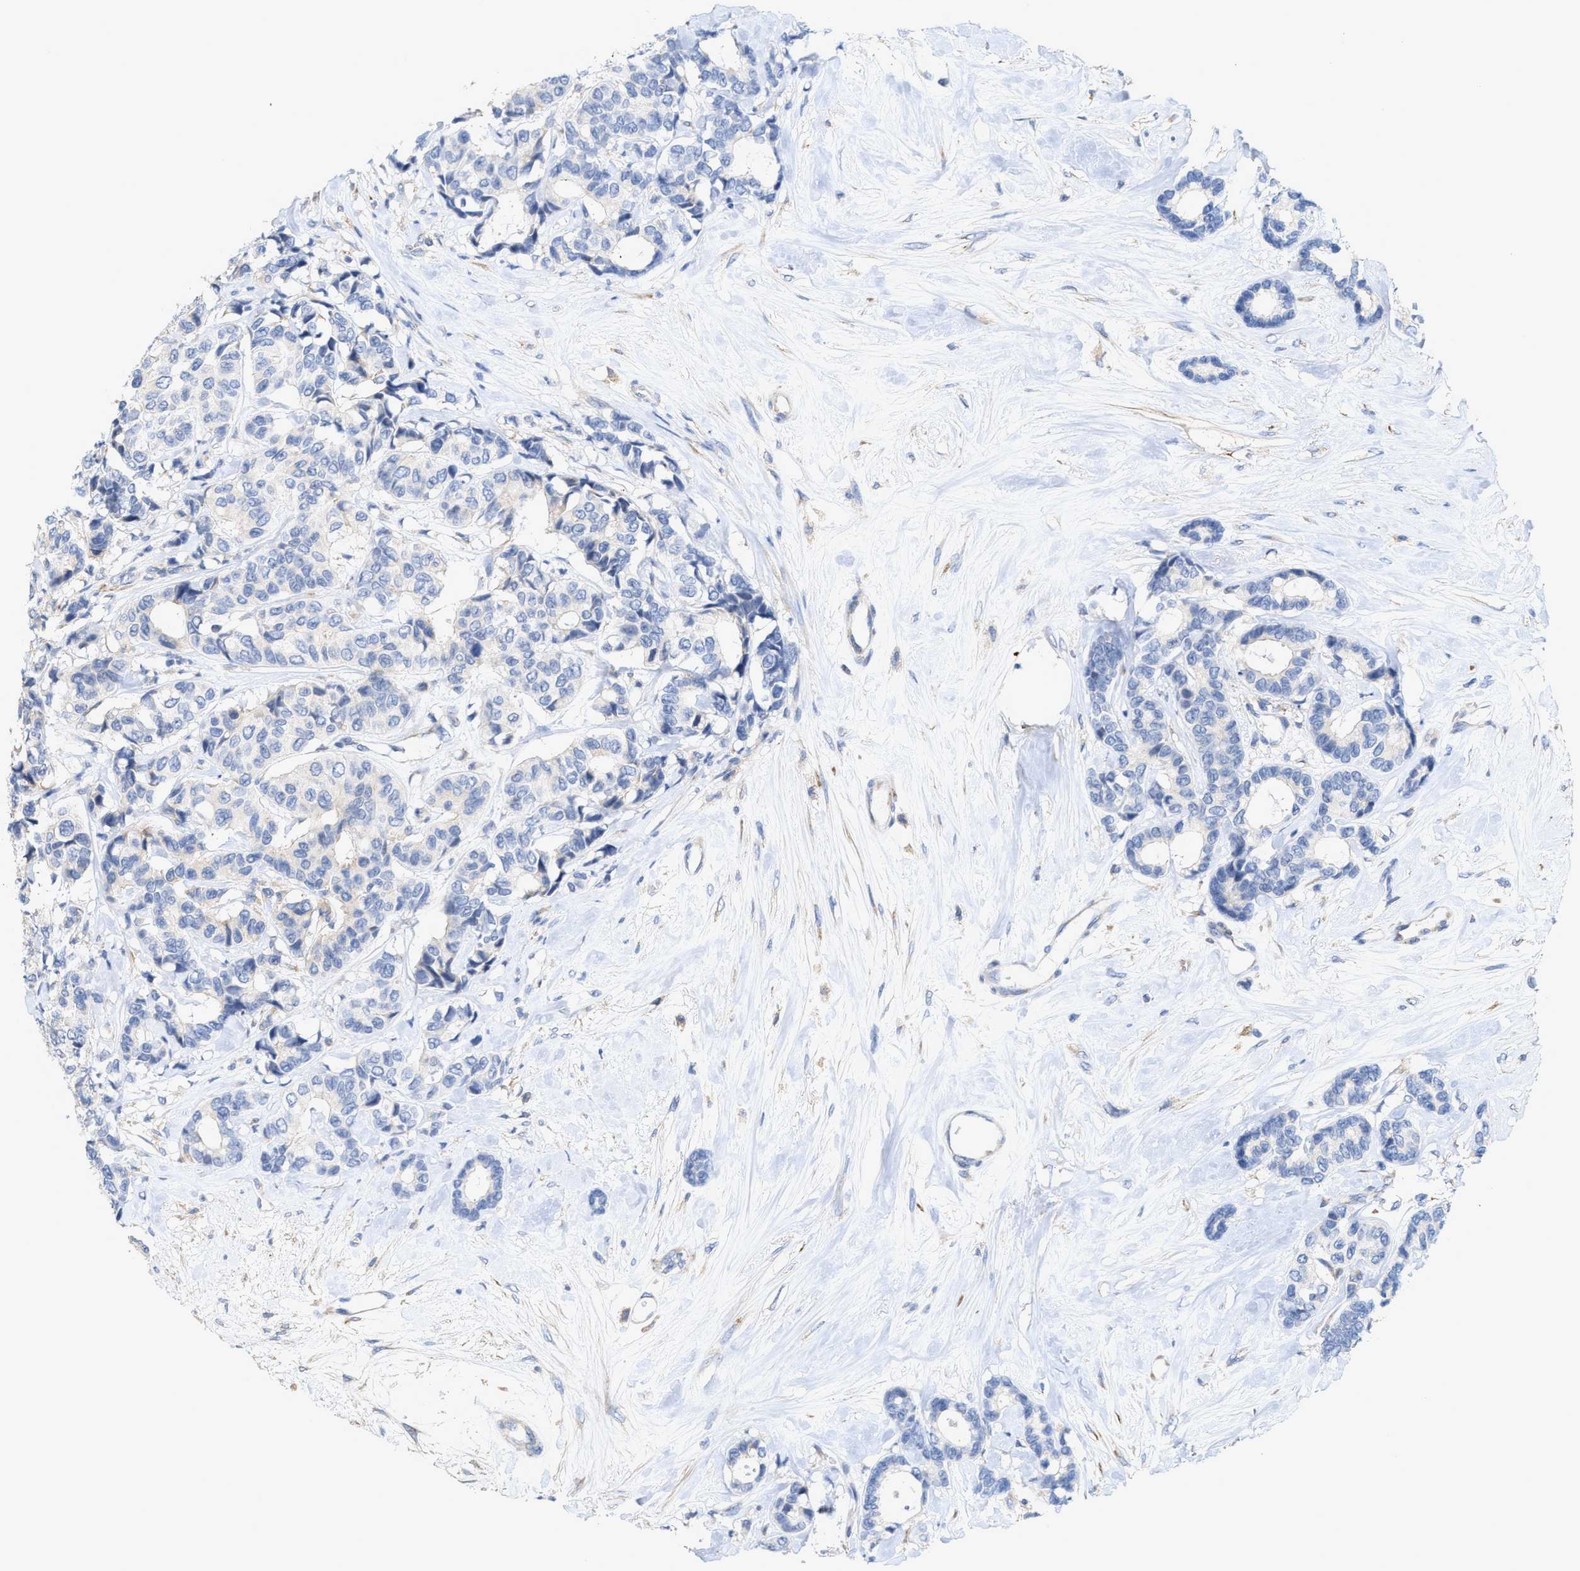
{"staining": {"intensity": "negative", "quantity": "none", "location": "none"}, "tissue": "breast cancer", "cell_type": "Tumor cells", "image_type": "cancer", "snomed": [{"axis": "morphology", "description": "Duct carcinoma"}, {"axis": "topography", "description": "Breast"}], "caption": "This is an immunohistochemistry image of breast infiltrating ductal carcinoma. There is no staining in tumor cells.", "gene": "RYR2", "patient": {"sex": "female", "age": 87}}